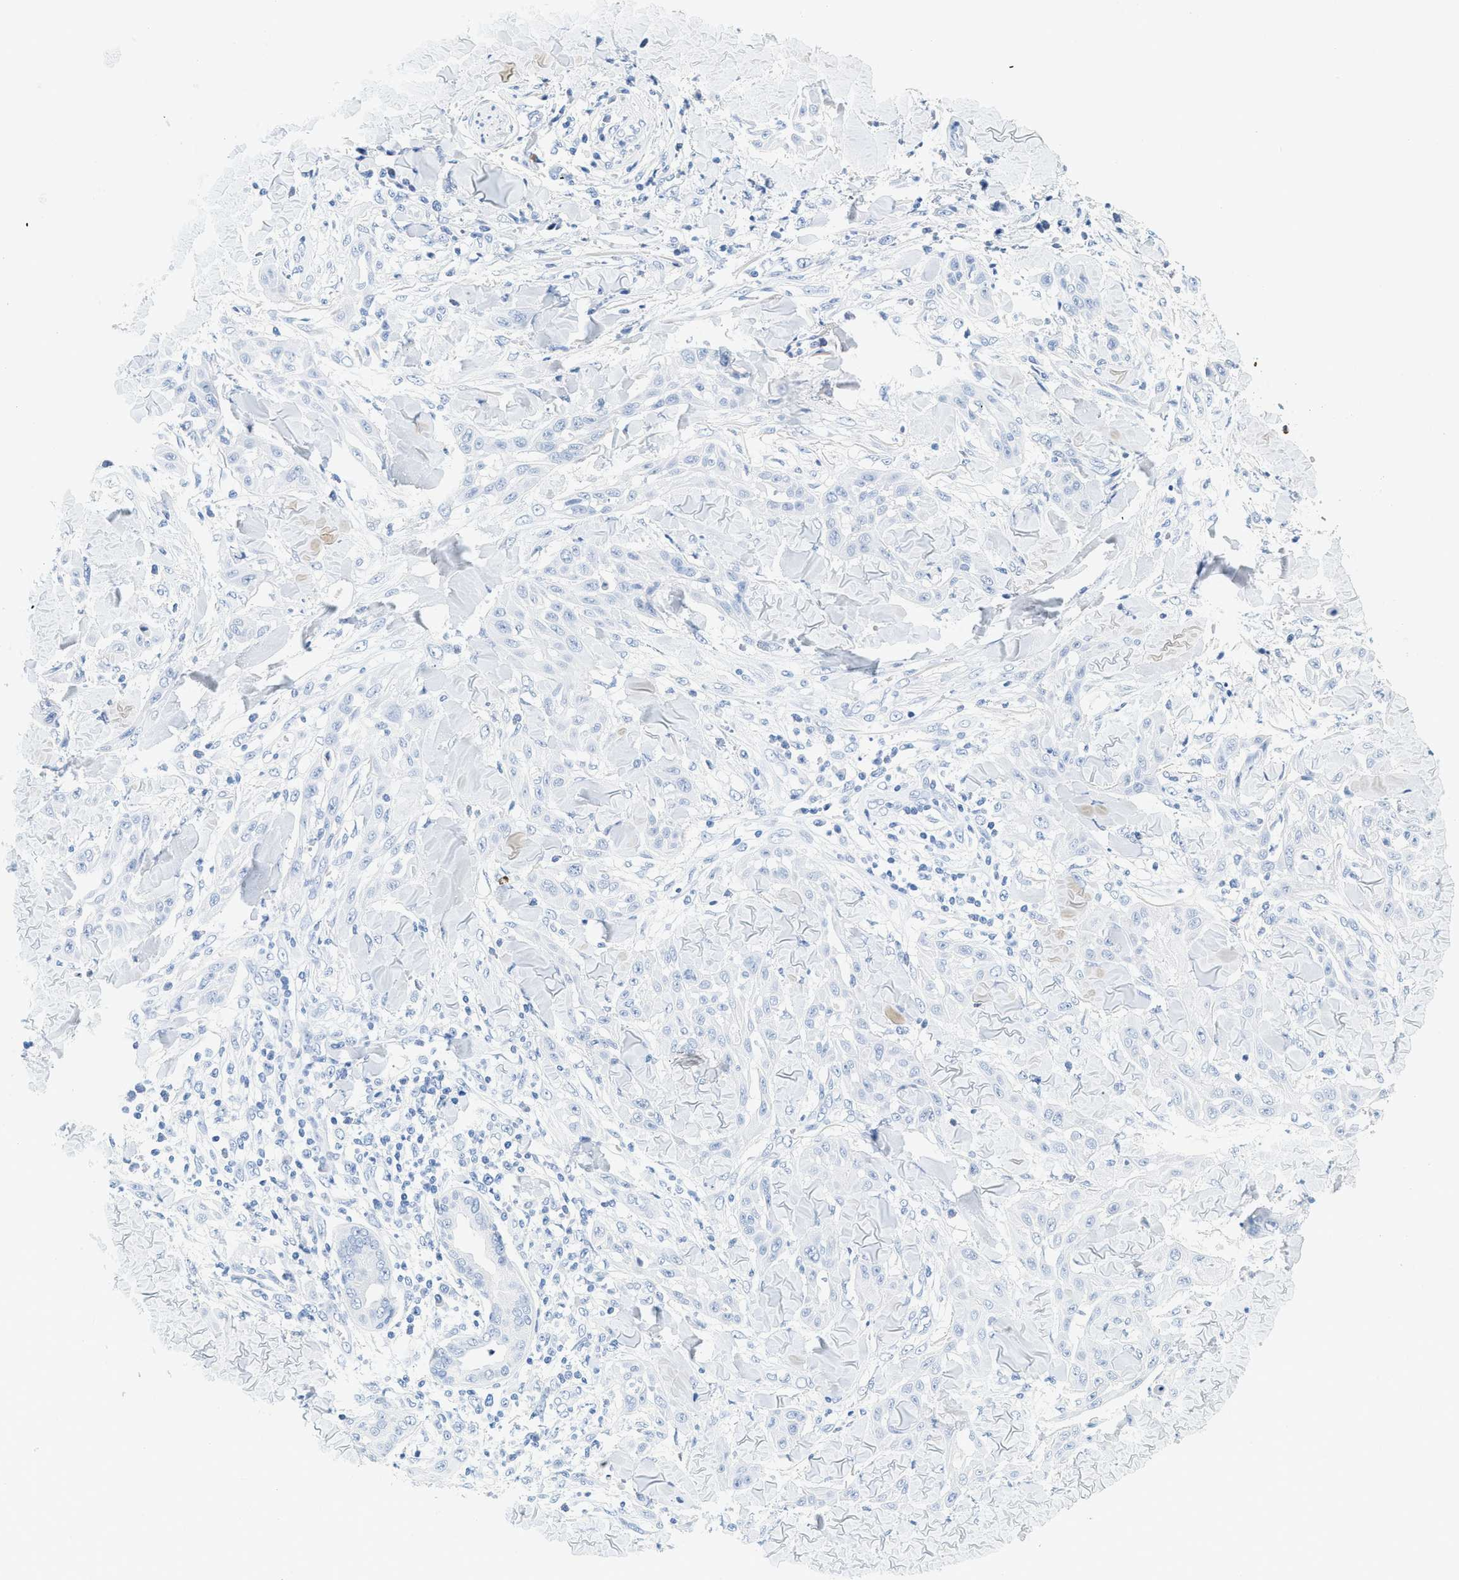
{"staining": {"intensity": "negative", "quantity": "none", "location": "none"}, "tissue": "skin cancer", "cell_type": "Tumor cells", "image_type": "cancer", "snomed": [{"axis": "morphology", "description": "Squamous cell carcinoma, NOS"}, {"axis": "topography", "description": "Skin"}], "caption": "Skin squamous cell carcinoma was stained to show a protein in brown. There is no significant positivity in tumor cells. (DAB immunohistochemistry (IHC) visualized using brightfield microscopy, high magnification).", "gene": "LCN2", "patient": {"sex": "male", "age": 24}}